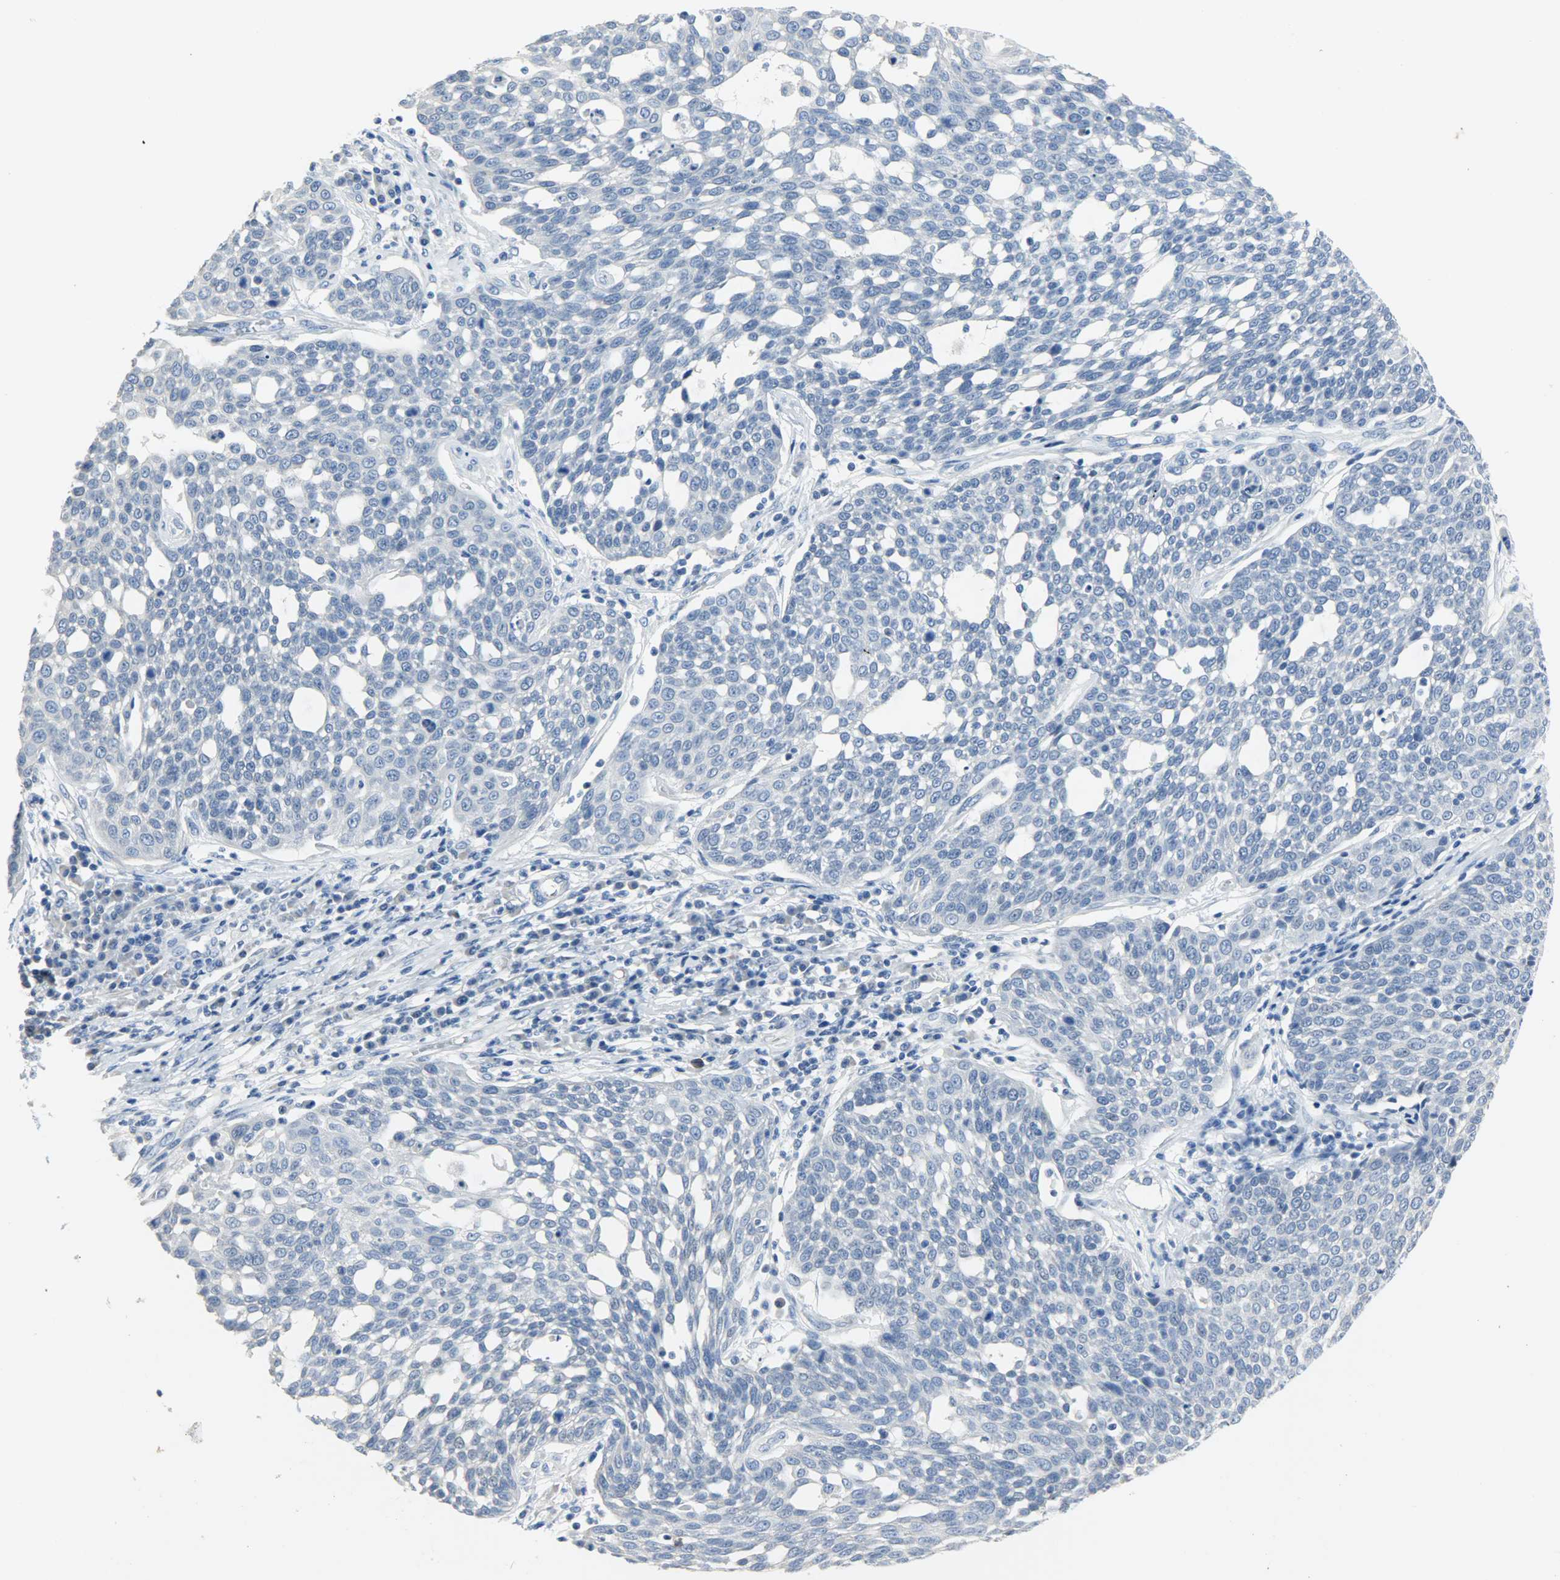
{"staining": {"intensity": "negative", "quantity": "none", "location": "none"}, "tissue": "cervical cancer", "cell_type": "Tumor cells", "image_type": "cancer", "snomed": [{"axis": "morphology", "description": "Squamous cell carcinoma, NOS"}, {"axis": "topography", "description": "Cervix"}], "caption": "This is a micrograph of IHC staining of cervical cancer (squamous cell carcinoma), which shows no positivity in tumor cells.", "gene": "CEBPE", "patient": {"sex": "female", "age": 34}}